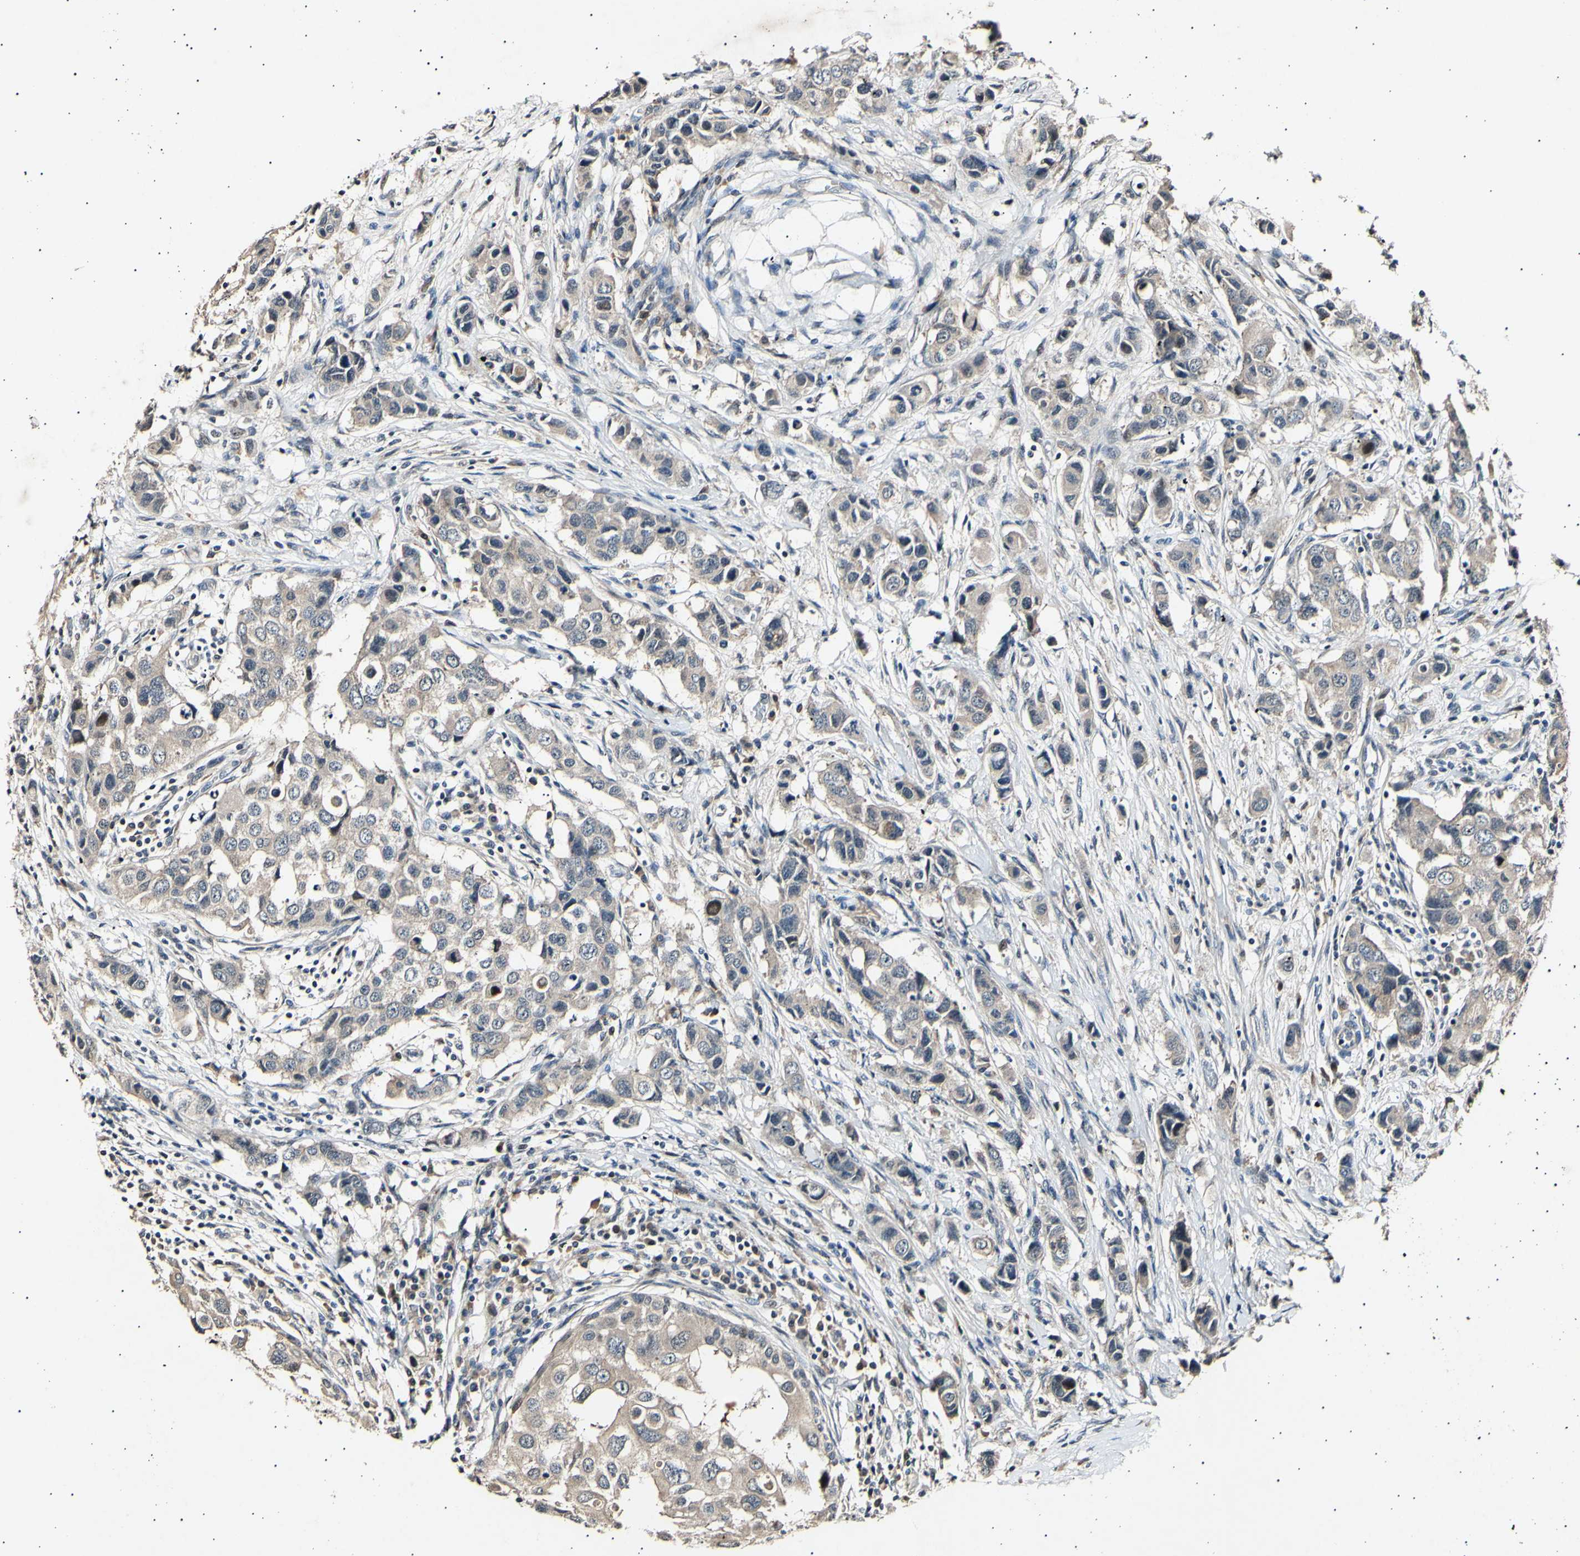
{"staining": {"intensity": "weak", "quantity": ">75%", "location": "cytoplasmic/membranous"}, "tissue": "breast cancer", "cell_type": "Tumor cells", "image_type": "cancer", "snomed": [{"axis": "morphology", "description": "Normal tissue, NOS"}, {"axis": "morphology", "description": "Duct carcinoma"}, {"axis": "topography", "description": "Breast"}], "caption": "Weak cytoplasmic/membranous protein staining is present in approximately >75% of tumor cells in invasive ductal carcinoma (breast).", "gene": "ADCY3", "patient": {"sex": "female", "age": 50}}